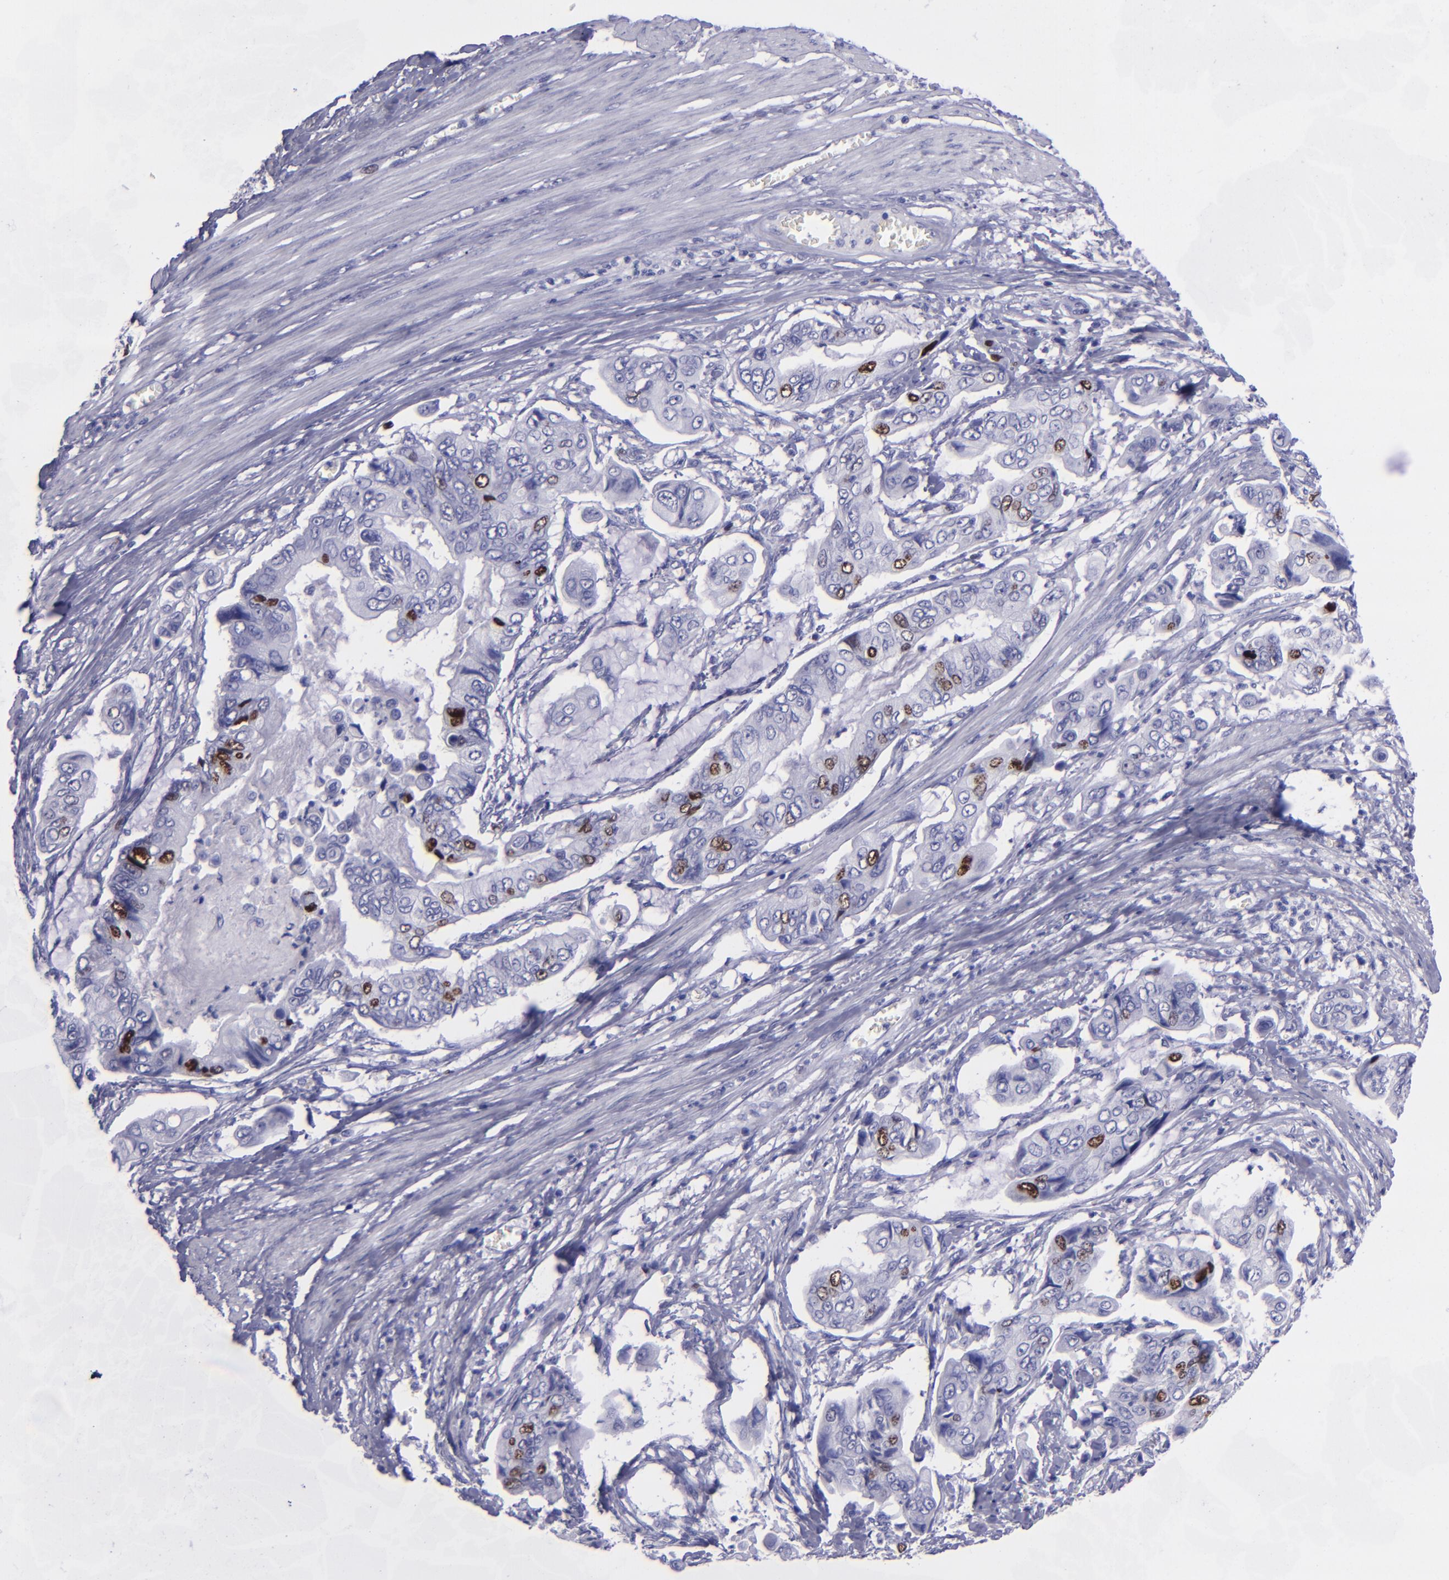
{"staining": {"intensity": "strong", "quantity": "<25%", "location": "nuclear"}, "tissue": "stomach cancer", "cell_type": "Tumor cells", "image_type": "cancer", "snomed": [{"axis": "morphology", "description": "Adenocarcinoma, NOS"}, {"axis": "topography", "description": "Stomach, upper"}], "caption": "Approximately <25% of tumor cells in human stomach cancer exhibit strong nuclear protein positivity as visualized by brown immunohistochemical staining.", "gene": "TOP2A", "patient": {"sex": "male", "age": 80}}